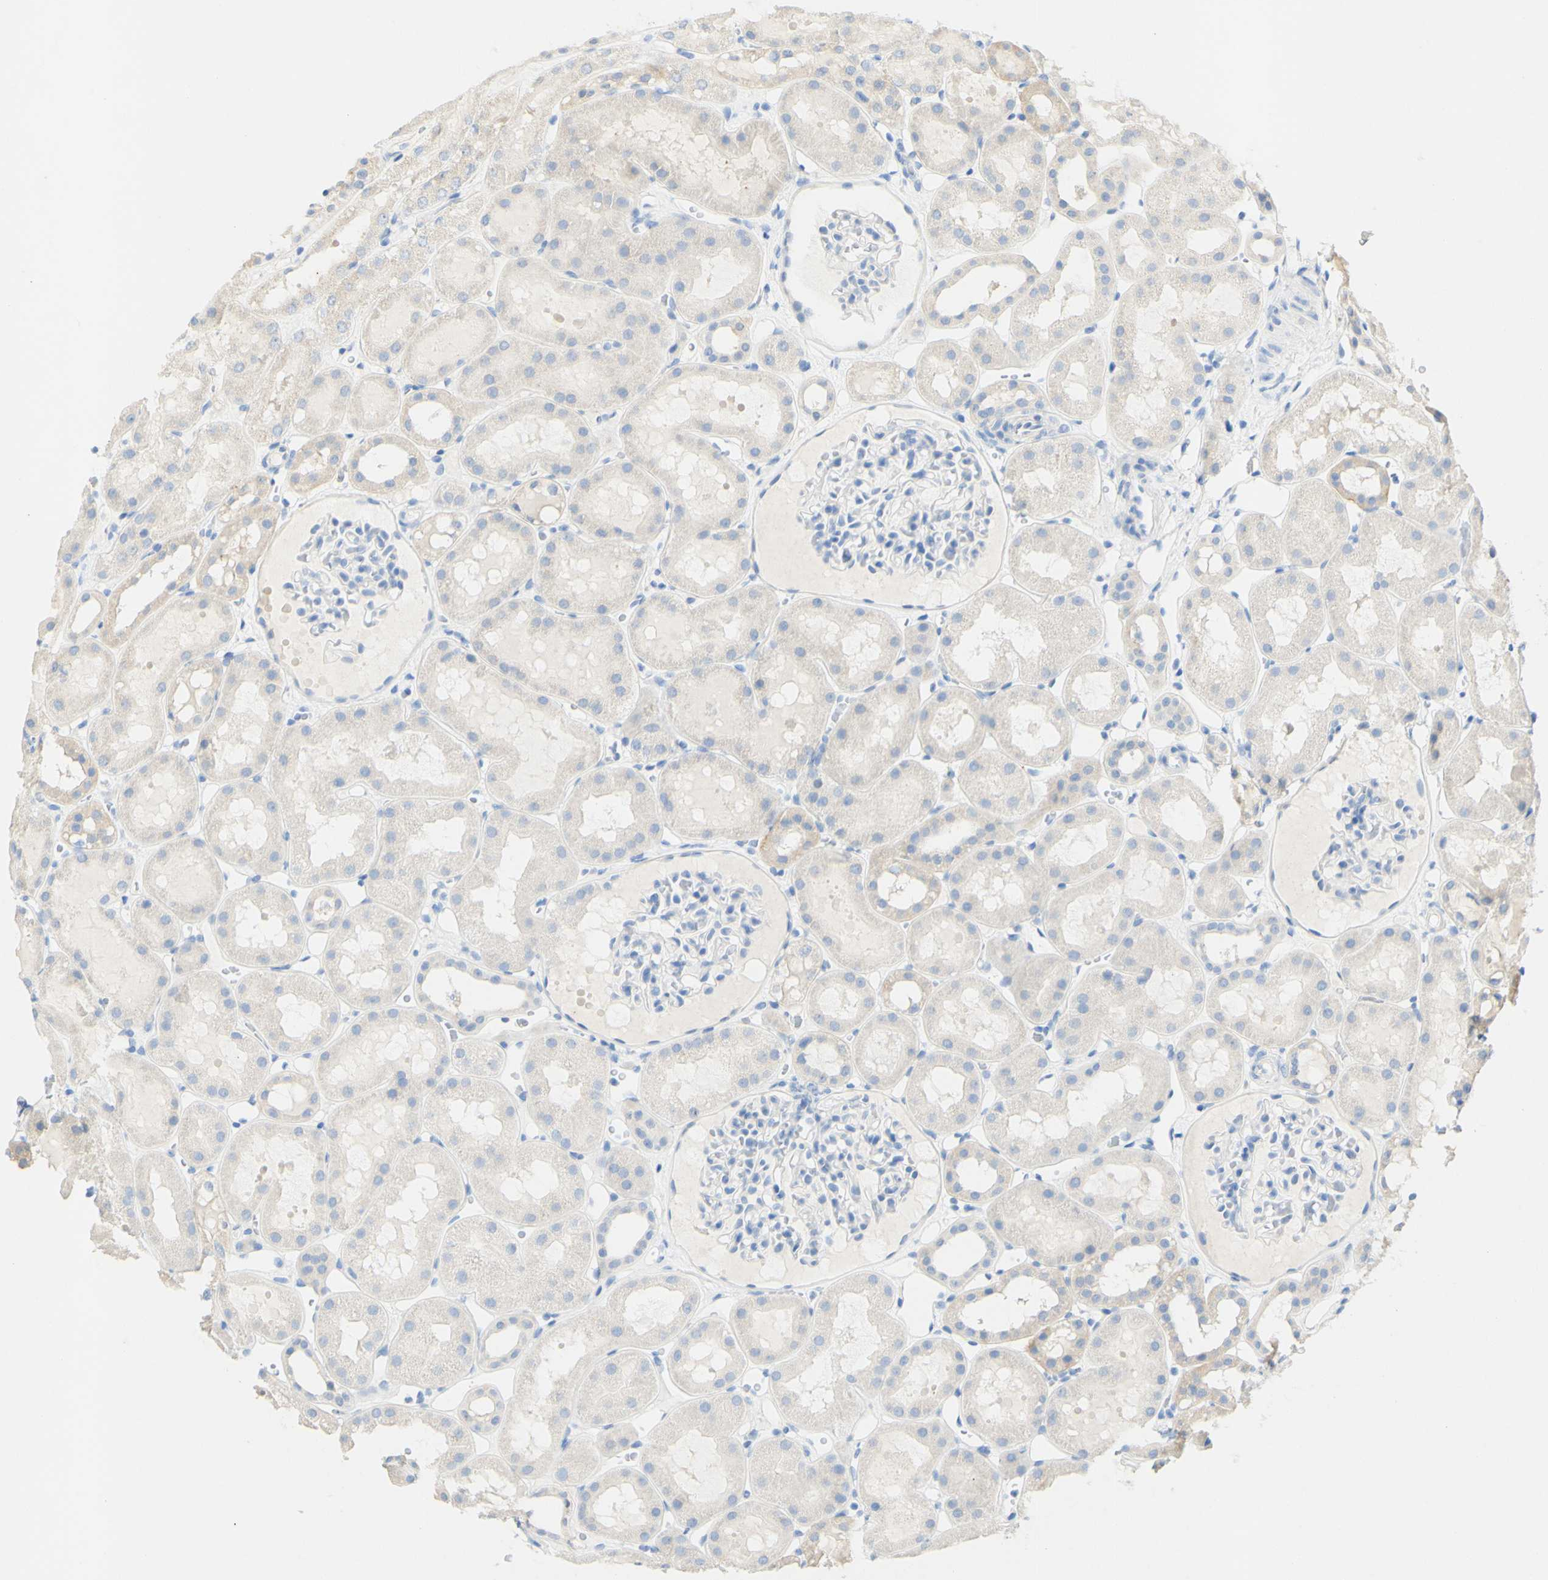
{"staining": {"intensity": "negative", "quantity": "none", "location": "none"}, "tissue": "kidney", "cell_type": "Cells in glomeruli", "image_type": "normal", "snomed": [{"axis": "morphology", "description": "Normal tissue, NOS"}, {"axis": "topography", "description": "Kidney"}, {"axis": "topography", "description": "Urinary bladder"}], "caption": "IHC of unremarkable kidney shows no expression in cells in glomeruli. The staining was performed using DAB to visualize the protein expression in brown, while the nuclei were stained in blue with hematoxylin (Magnification: 20x).", "gene": "FGF4", "patient": {"sex": "male", "age": 16}}